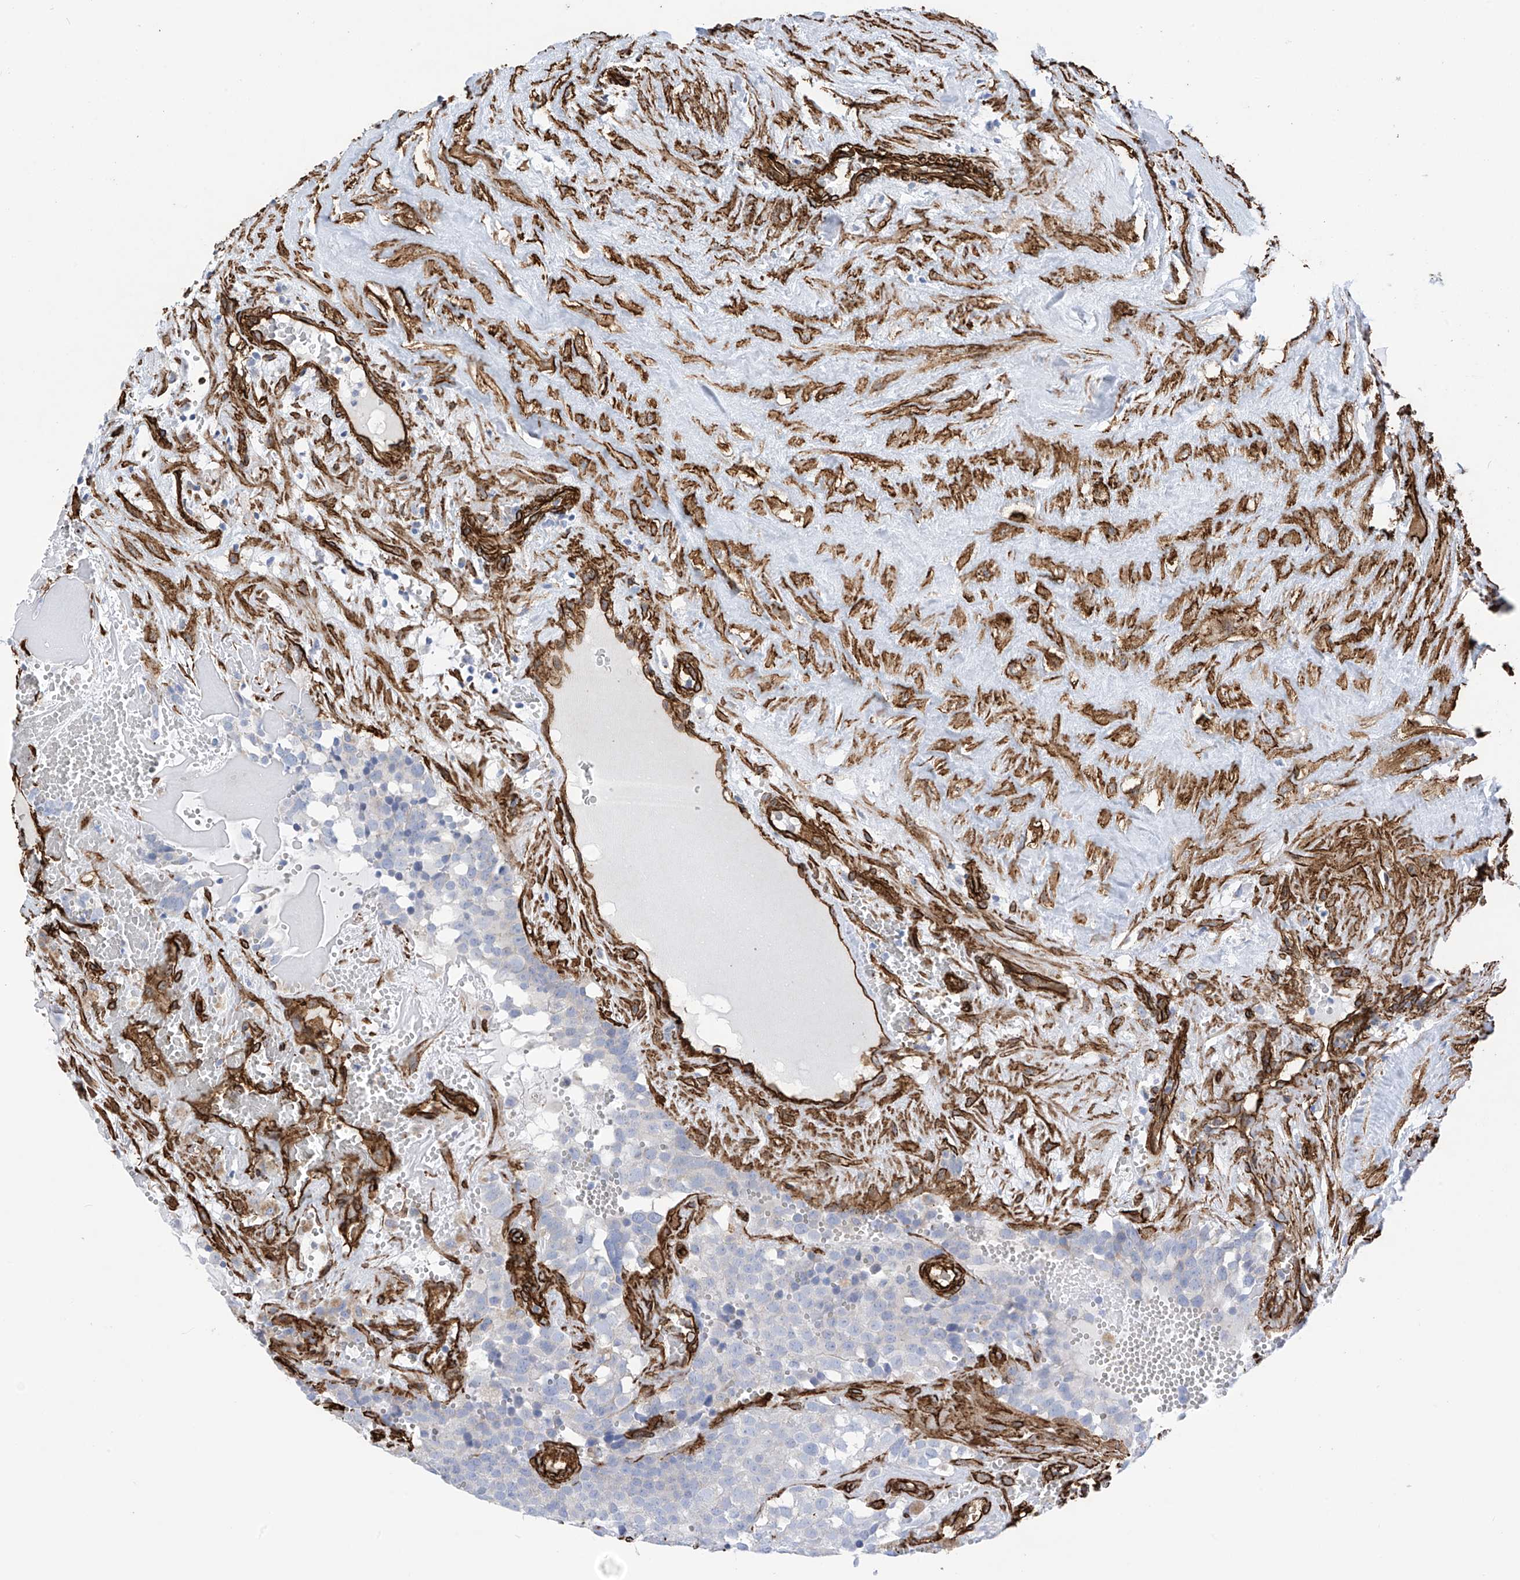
{"staining": {"intensity": "negative", "quantity": "none", "location": "none"}, "tissue": "testis cancer", "cell_type": "Tumor cells", "image_type": "cancer", "snomed": [{"axis": "morphology", "description": "Seminoma, NOS"}, {"axis": "topography", "description": "Testis"}], "caption": "The IHC histopathology image has no significant staining in tumor cells of testis cancer (seminoma) tissue.", "gene": "UBTD1", "patient": {"sex": "male", "age": 71}}